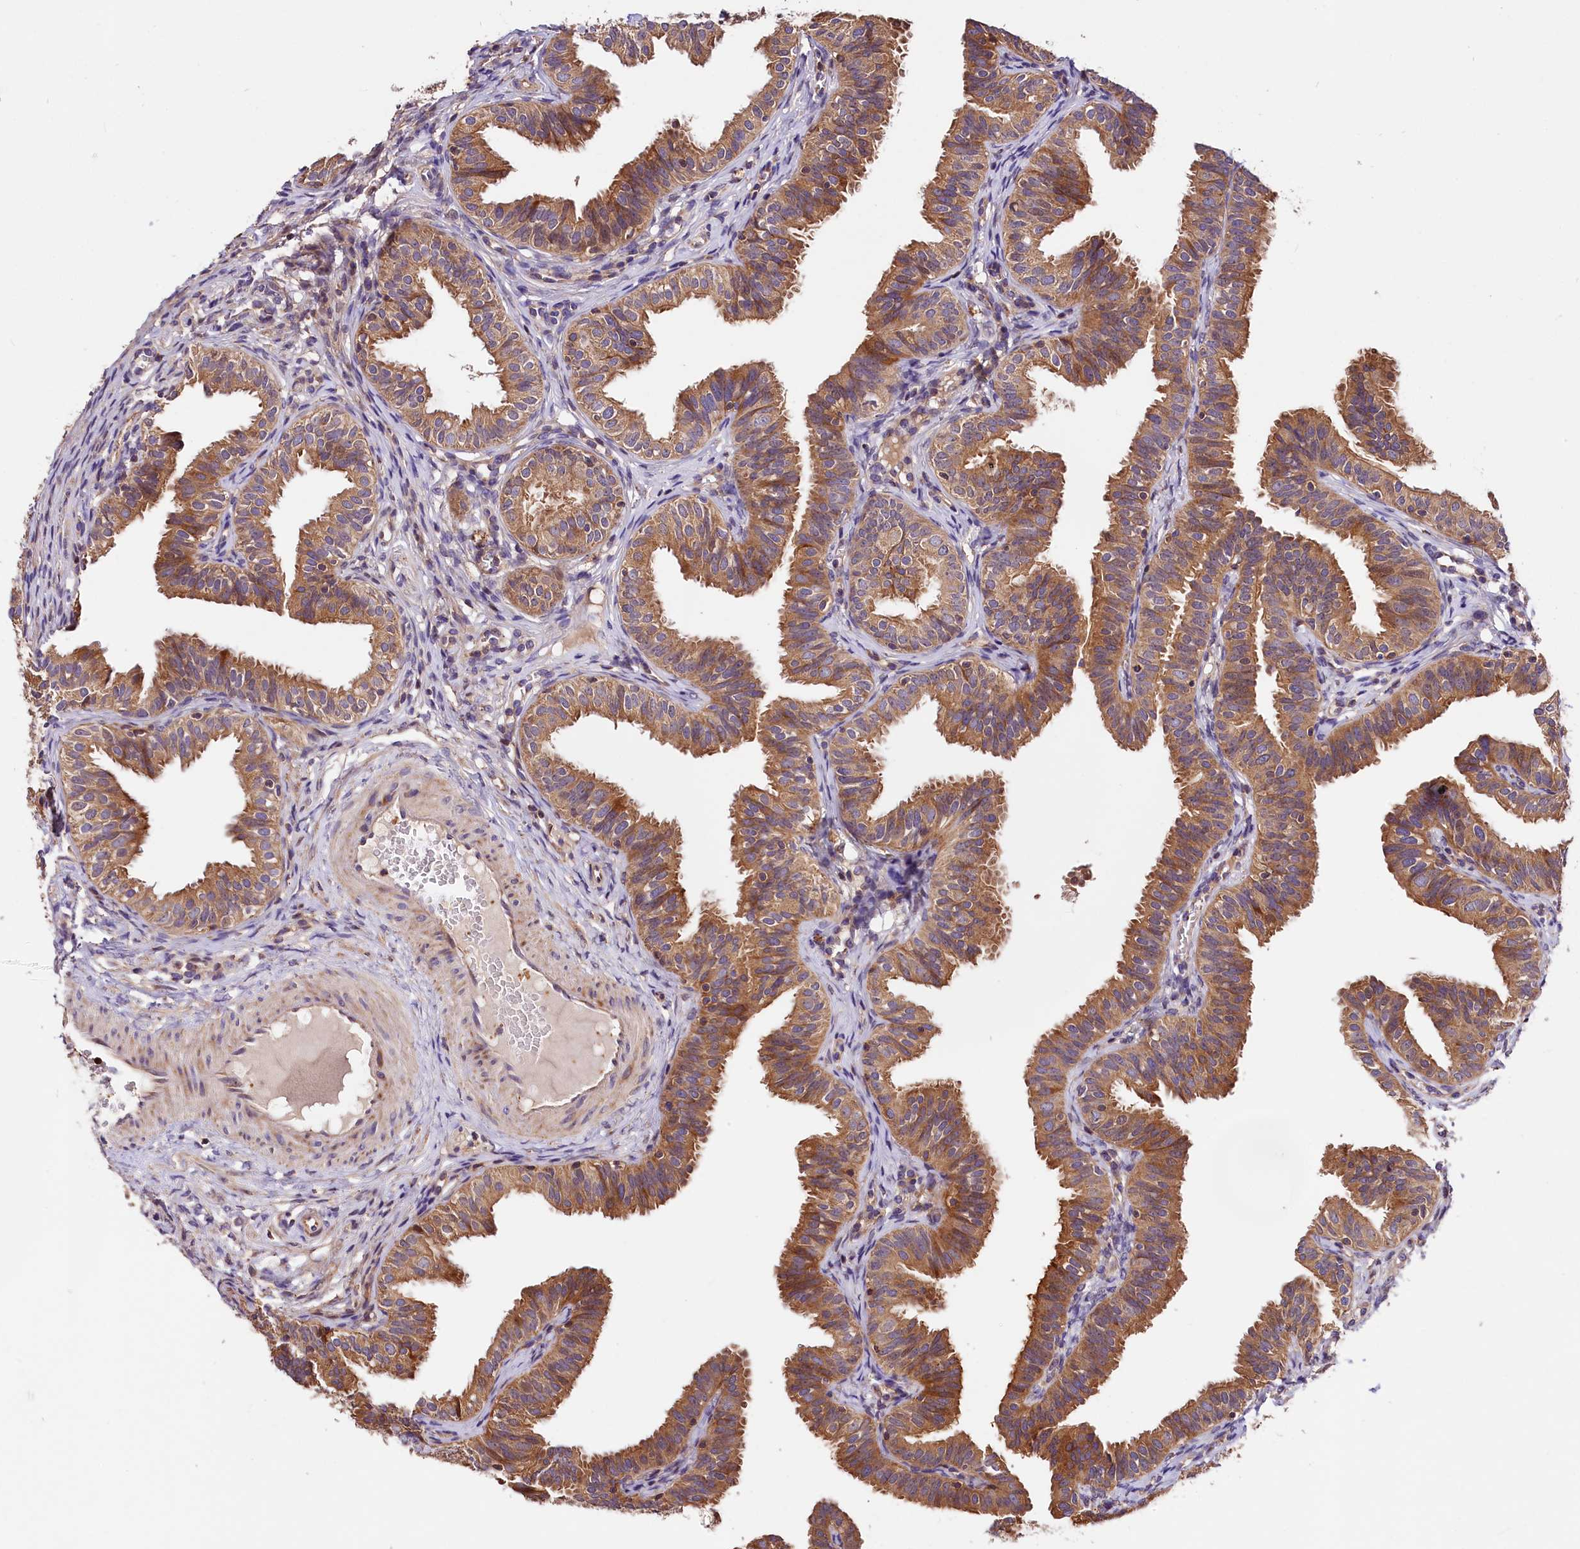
{"staining": {"intensity": "moderate", "quantity": ">75%", "location": "cytoplasmic/membranous"}, "tissue": "fallopian tube", "cell_type": "Glandular cells", "image_type": "normal", "snomed": [{"axis": "morphology", "description": "Normal tissue, NOS"}, {"axis": "topography", "description": "Fallopian tube"}], "caption": "Immunohistochemistry (IHC) of unremarkable fallopian tube shows medium levels of moderate cytoplasmic/membranous expression in about >75% of glandular cells. The staining was performed using DAB (3,3'-diaminobenzidine) to visualize the protein expression in brown, while the nuclei were stained in blue with hematoxylin (Magnification: 20x).", "gene": "KPTN", "patient": {"sex": "female", "age": 35}}